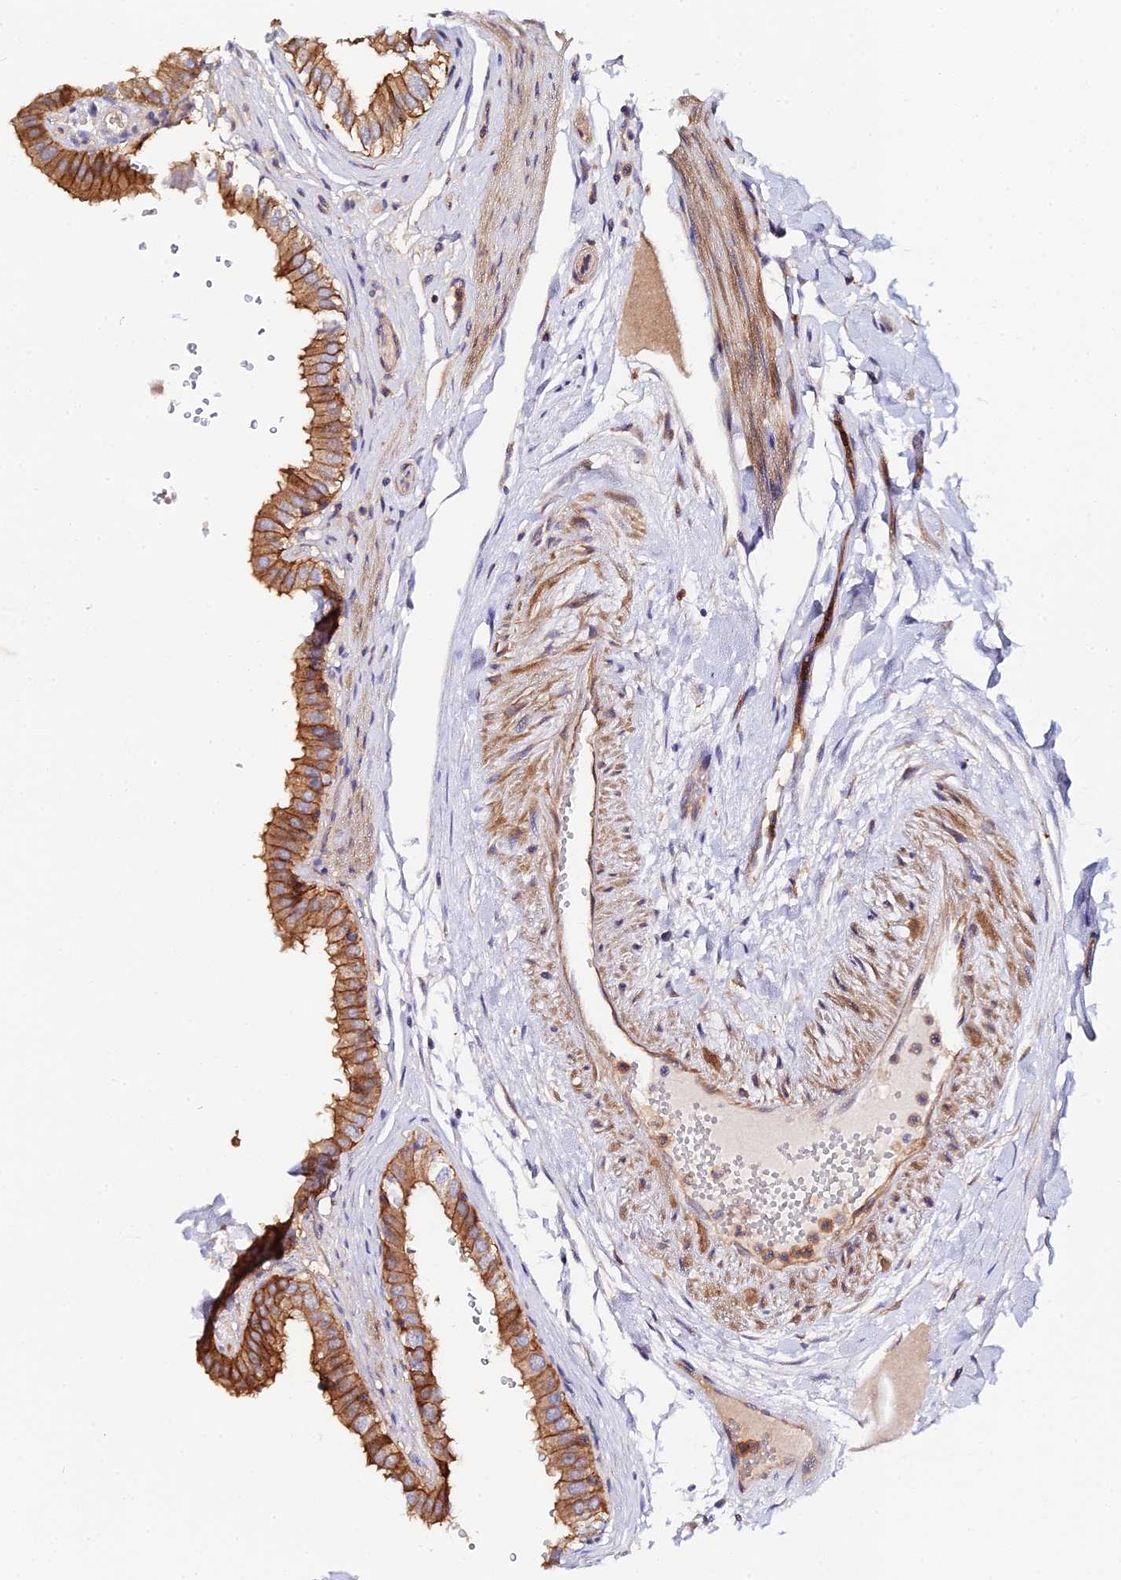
{"staining": {"intensity": "strong", "quantity": ">75%", "location": "cytoplasmic/membranous"}, "tissue": "gallbladder", "cell_type": "Glandular cells", "image_type": "normal", "snomed": [{"axis": "morphology", "description": "Normal tissue, NOS"}, {"axis": "topography", "description": "Gallbladder"}], "caption": "DAB immunohistochemical staining of unremarkable gallbladder shows strong cytoplasmic/membranous protein staining in approximately >75% of glandular cells. (DAB (3,3'-diaminobenzidine) IHC with brightfield microscopy, high magnification).", "gene": "GNG5B", "patient": {"sex": "female", "age": 61}}